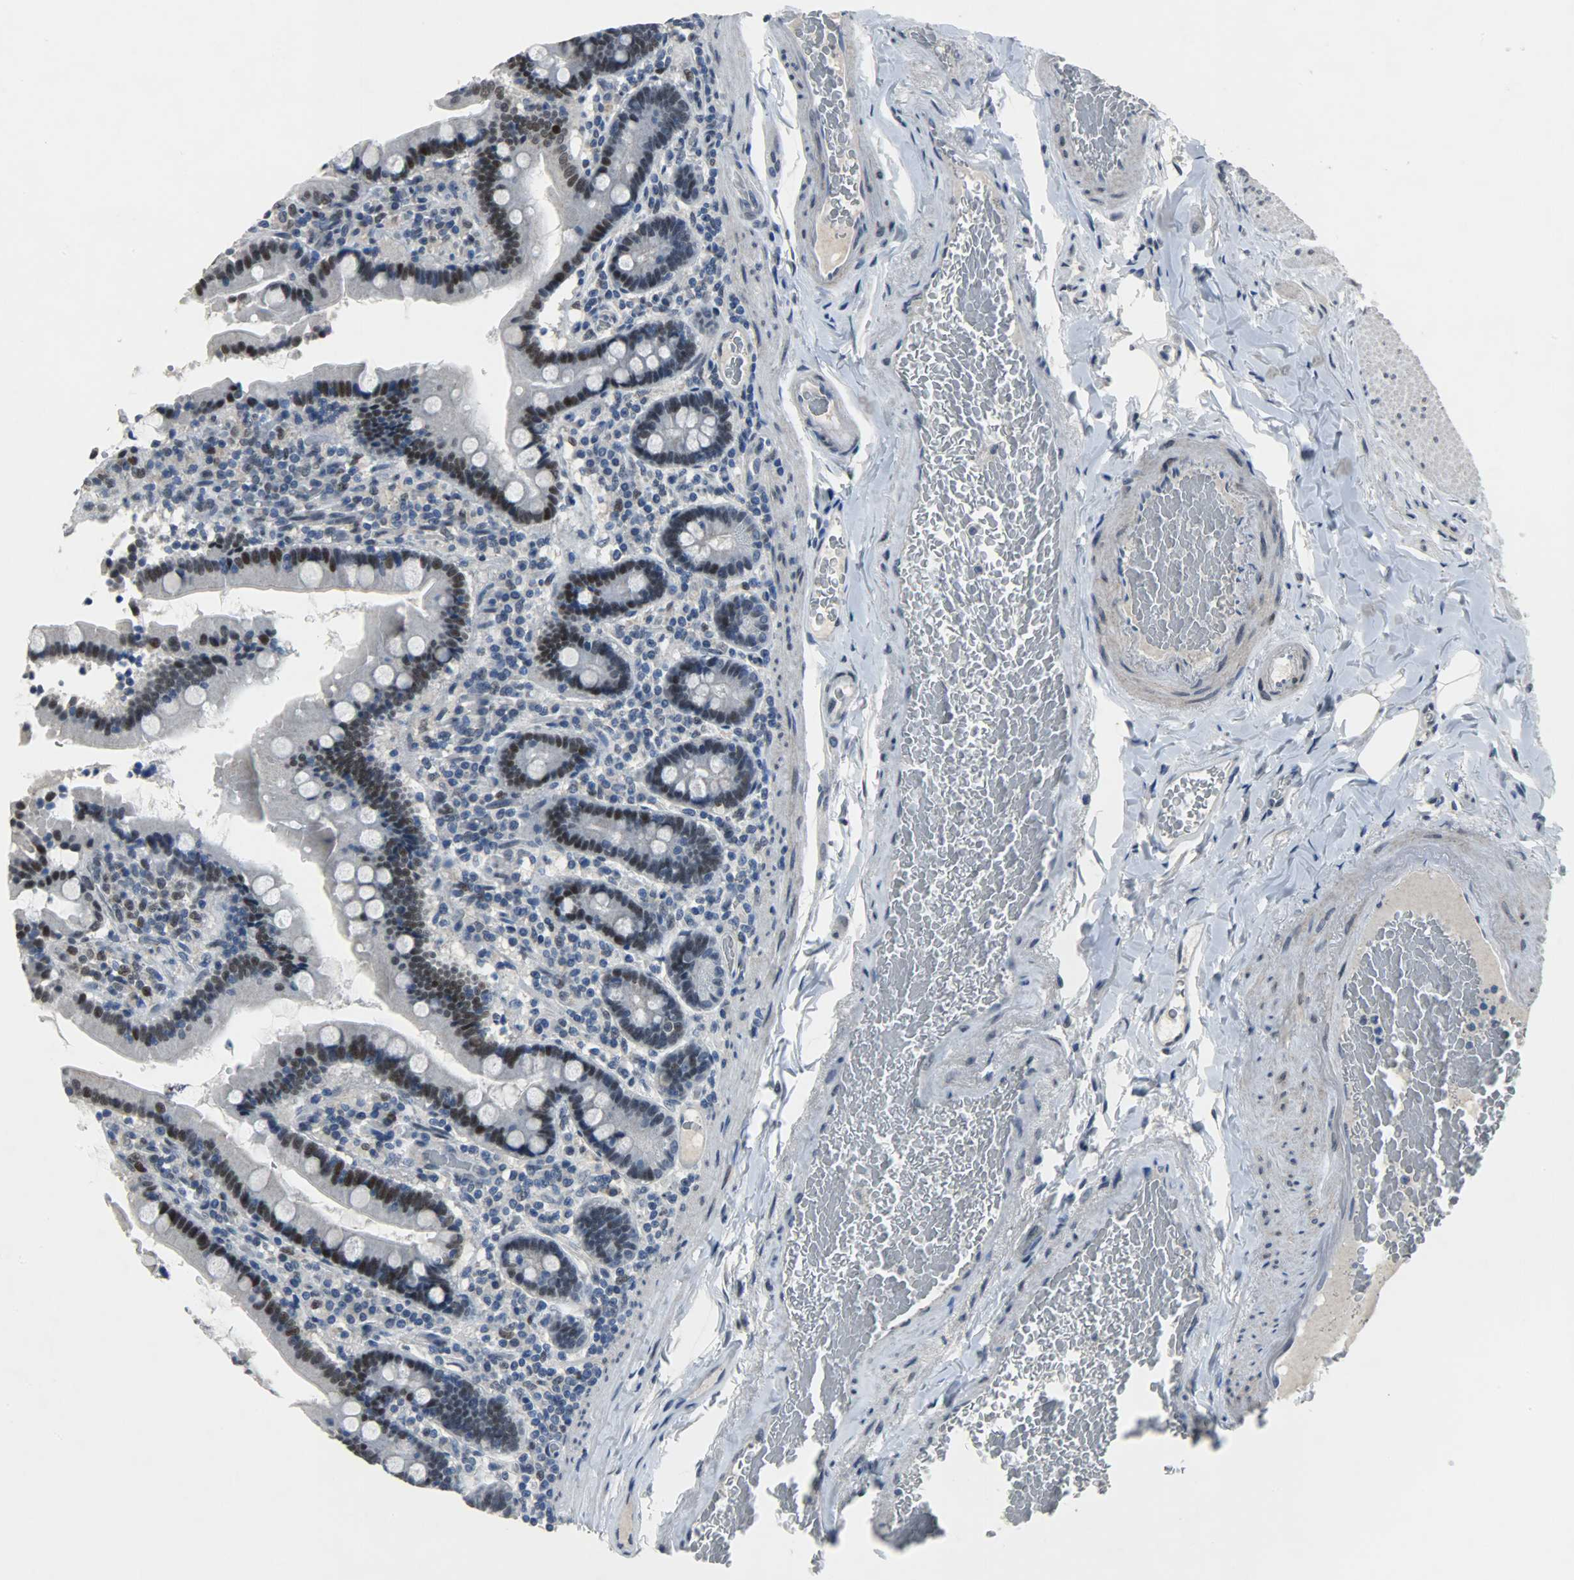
{"staining": {"intensity": "moderate", "quantity": ">75%", "location": "nuclear"}, "tissue": "duodenum", "cell_type": "Glandular cells", "image_type": "normal", "snomed": [{"axis": "morphology", "description": "Normal tissue, NOS"}, {"axis": "topography", "description": "Duodenum"}], "caption": "Unremarkable duodenum displays moderate nuclear staining in approximately >75% of glandular cells The staining was performed using DAB (3,3'-diaminobenzidine), with brown indicating positive protein expression. Nuclei are stained blue with hematoxylin..", "gene": "PPARG", "patient": {"sex": "female", "age": 53}}